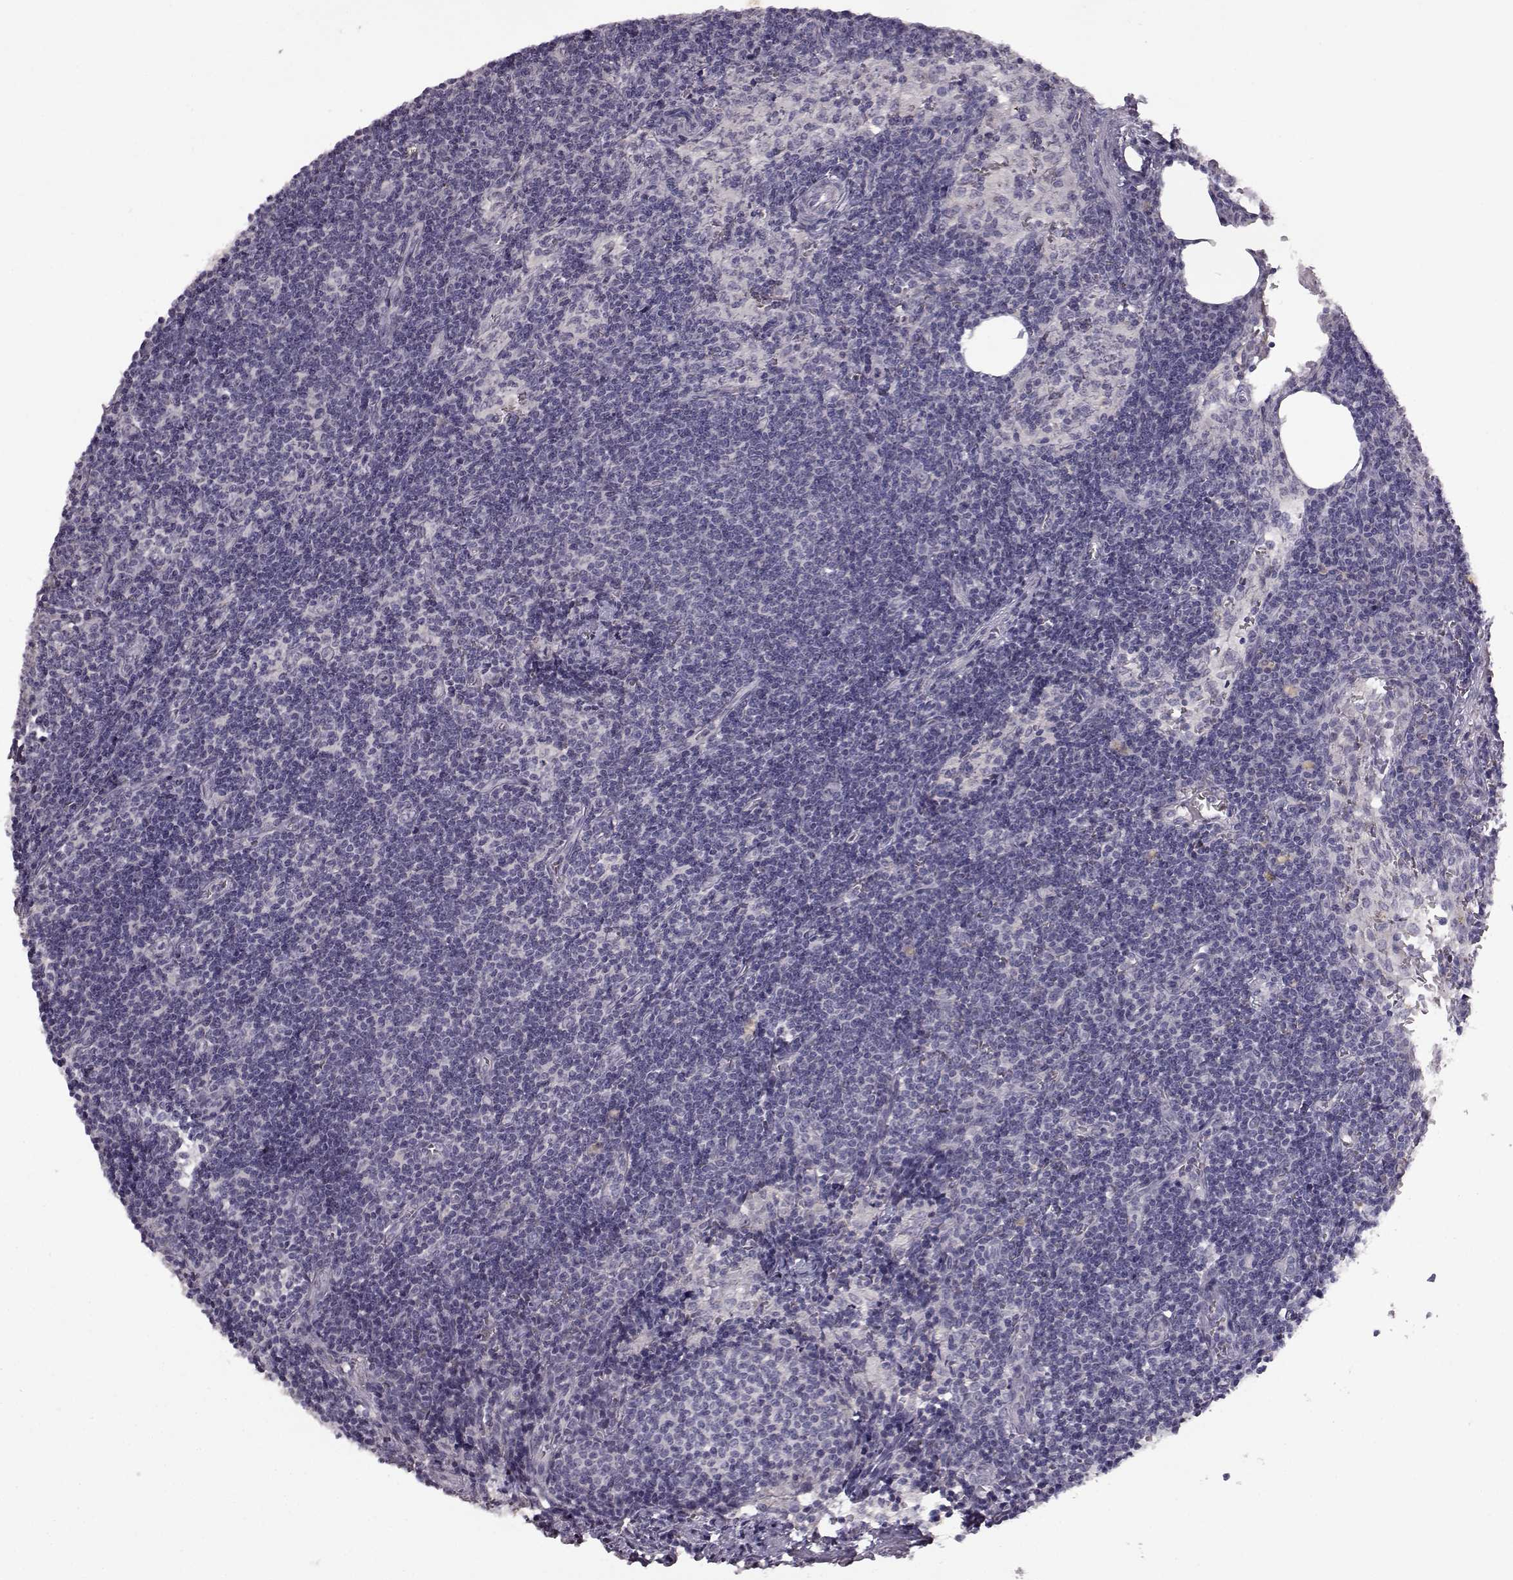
{"staining": {"intensity": "negative", "quantity": "none", "location": "none"}, "tissue": "lymph node", "cell_type": "Germinal center cells", "image_type": "normal", "snomed": [{"axis": "morphology", "description": "Normal tissue, NOS"}, {"axis": "topography", "description": "Lymph node"}], "caption": "Immunohistochemistry (IHC) of benign lymph node displays no positivity in germinal center cells. Nuclei are stained in blue.", "gene": "SPAG17", "patient": {"sex": "female", "age": 50}}